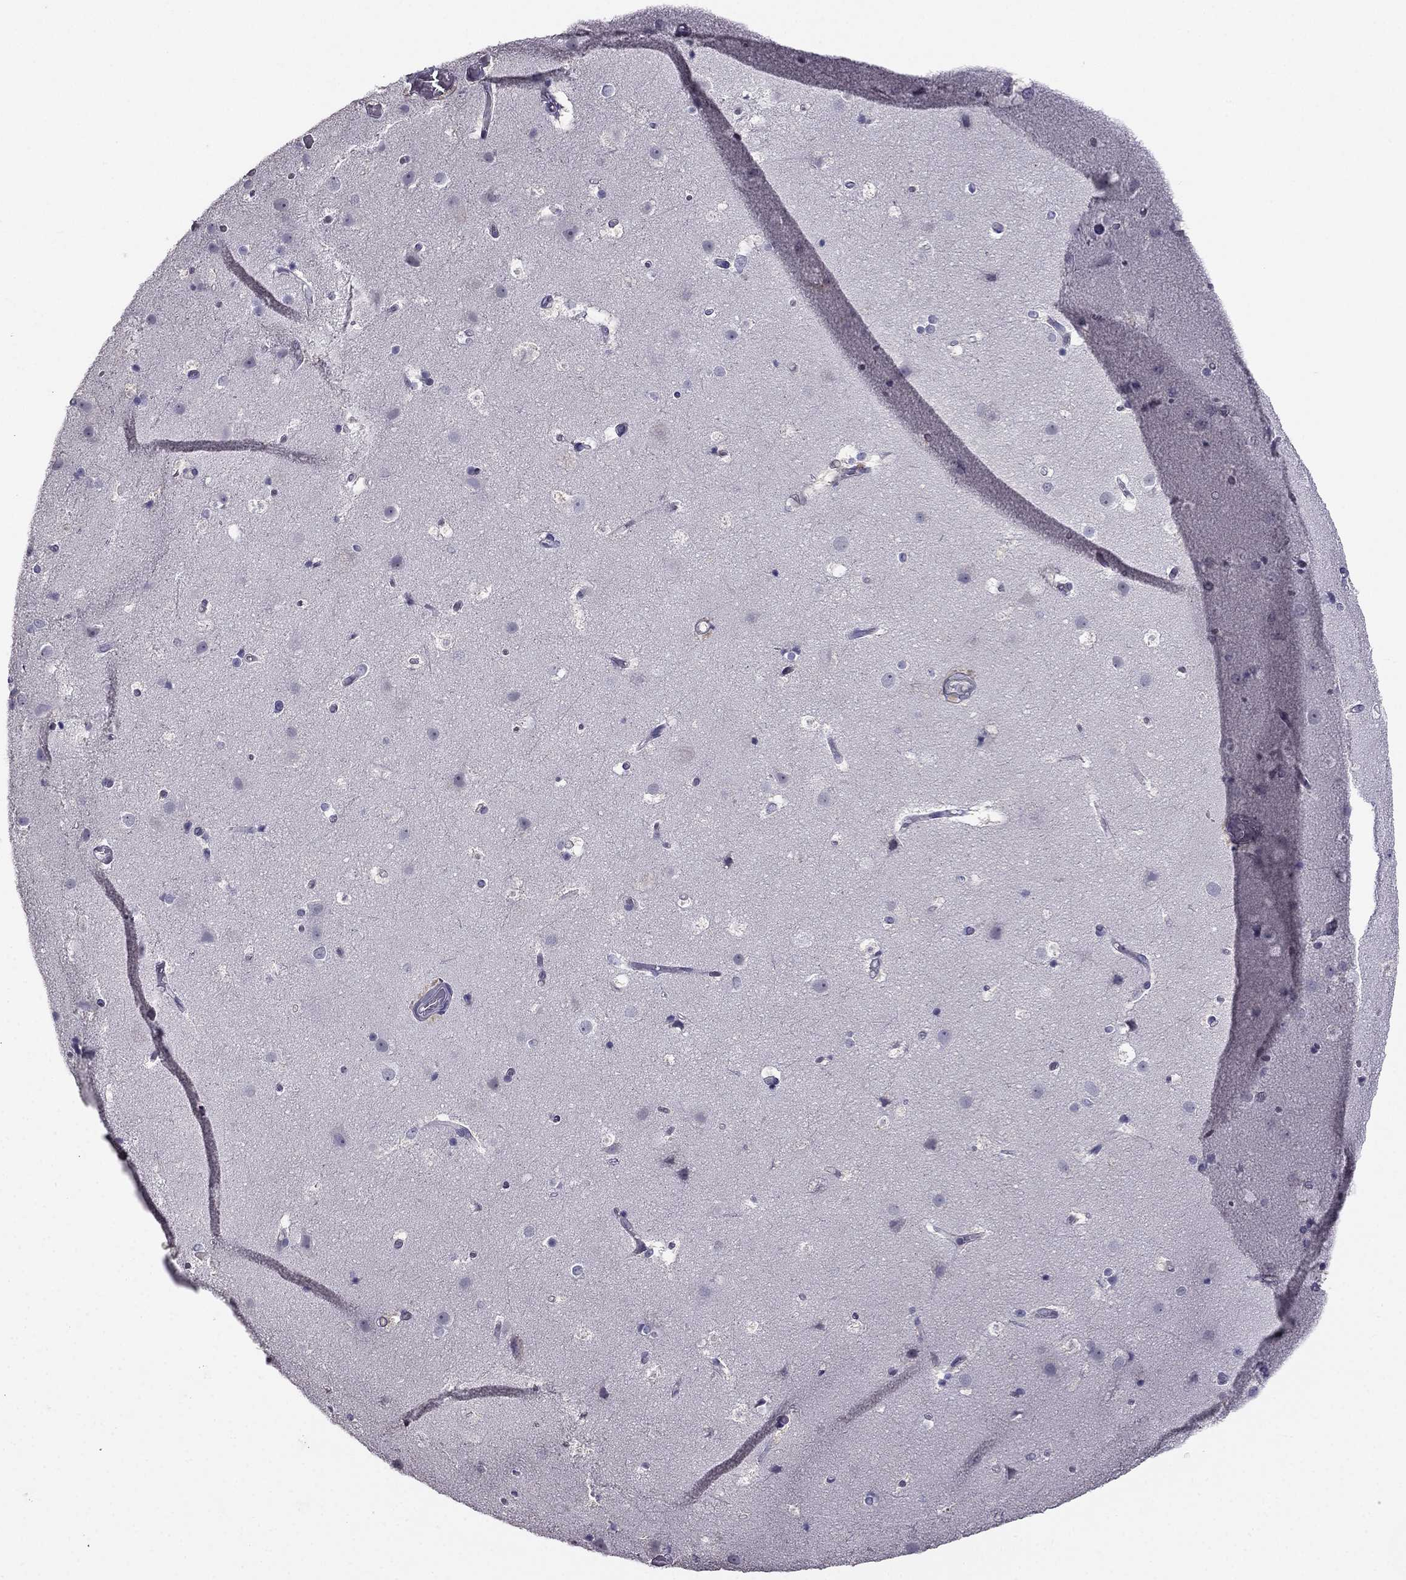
{"staining": {"intensity": "negative", "quantity": "none", "location": "none"}, "tissue": "cerebral cortex", "cell_type": "Endothelial cells", "image_type": "normal", "snomed": [{"axis": "morphology", "description": "Normal tissue, NOS"}, {"axis": "topography", "description": "Cerebral cortex"}], "caption": "A high-resolution photomicrograph shows immunohistochemistry (IHC) staining of benign cerebral cortex, which shows no significant staining in endothelial cells.", "gene": "HSFX1", "patient": {"sex": "female", "age": 52}}